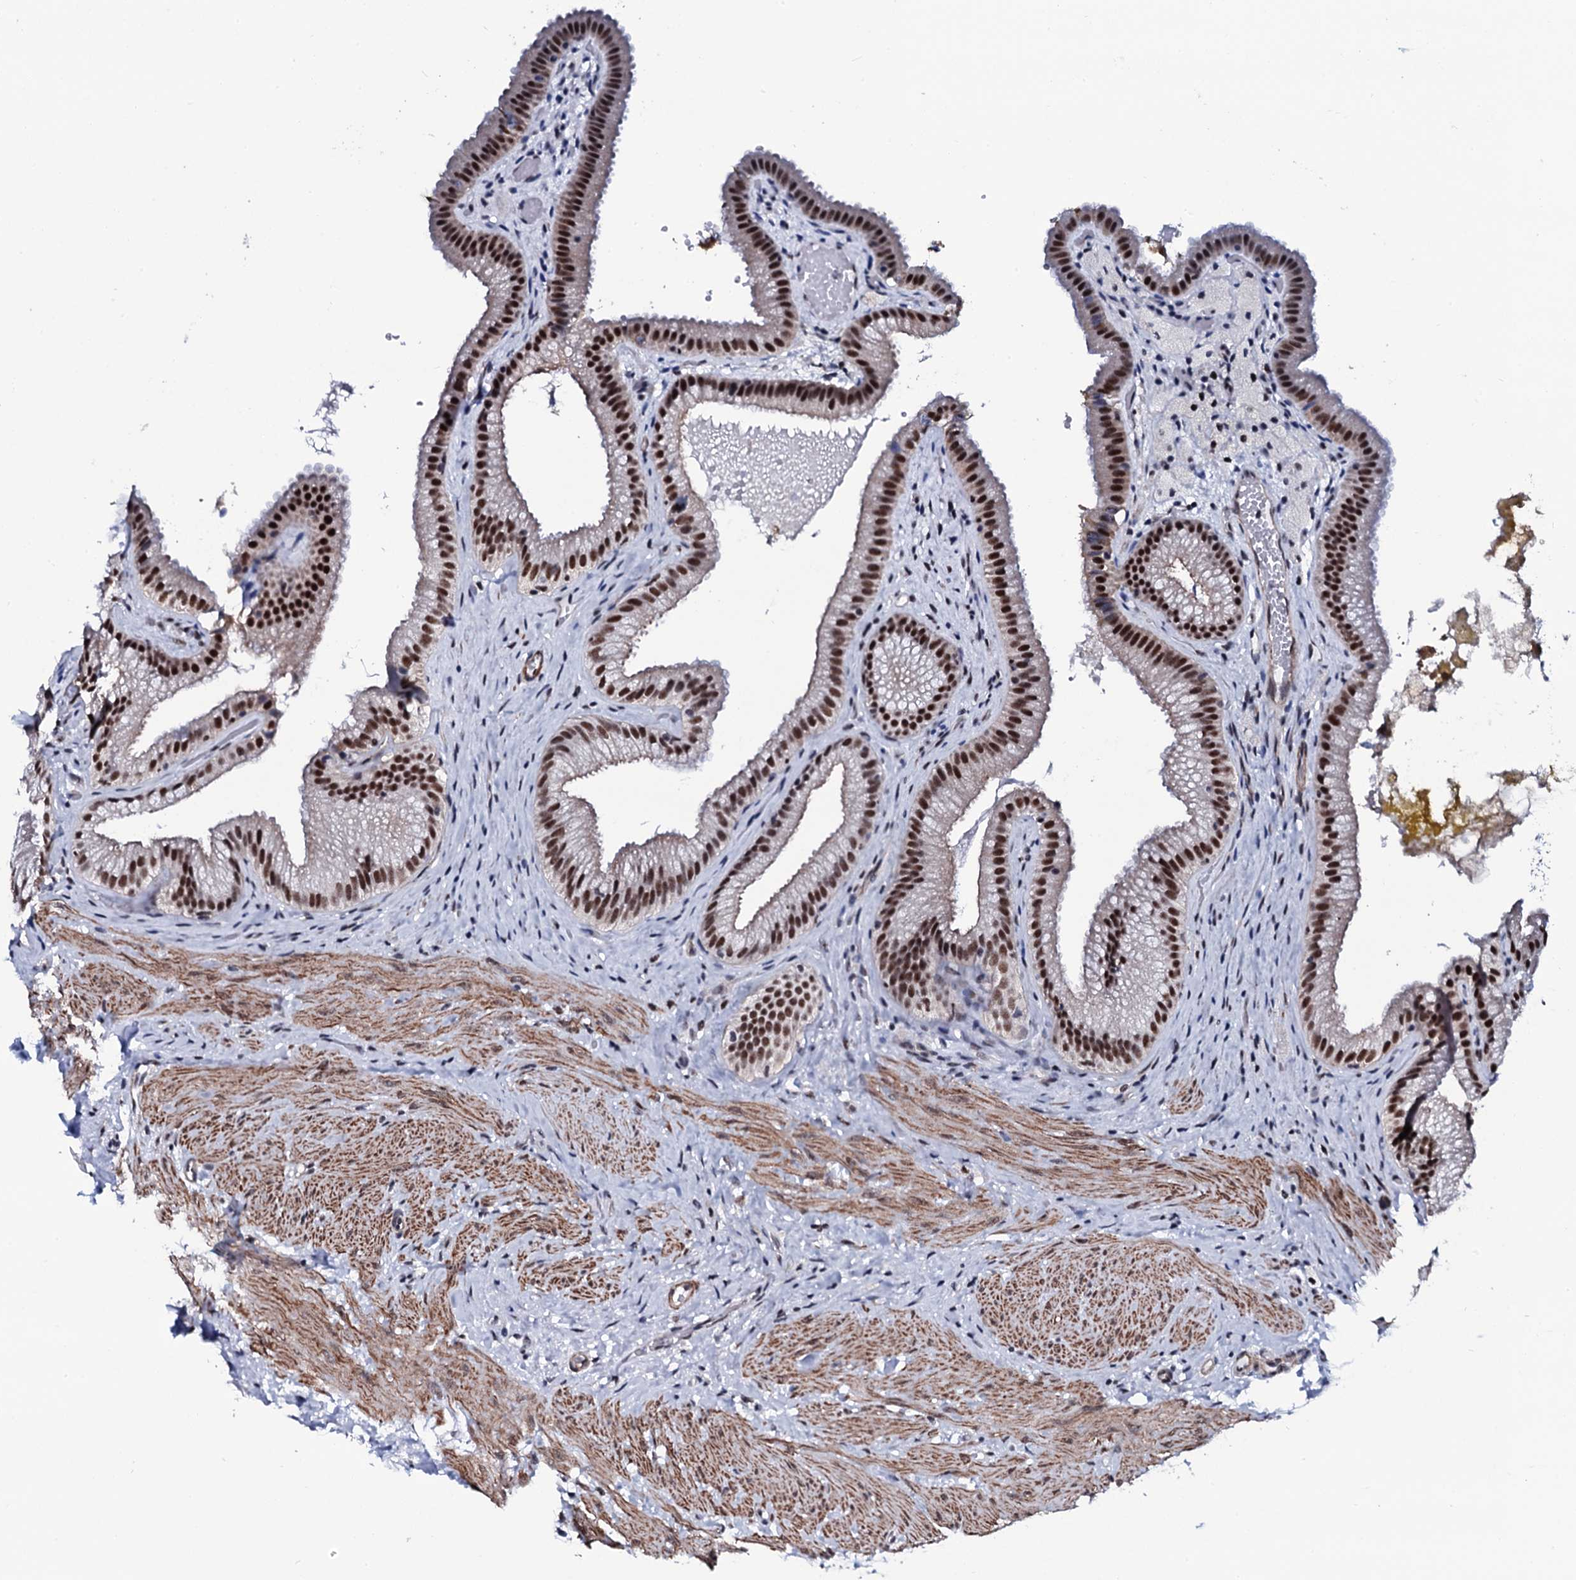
{"staining": {"intensity": "strong", "quantity": ">75%", "location": "nuclear"}, "tissue": "gallbladder", "cell_type": "Glandular cells", "image_type": "normal", "snomed": [{"axis": "morphology", "description": "Normal tissue, NOS"}, {"axis": "morphology", "description": "Inflammation, NOS"}, {"axis": "topography", "description": "Gallbladder"}], "caption": "Immunohistochemical staining of unremarkable human gallbladder exhibits >75% levels of strong nuclear protein positivity in about >75% of glandular cells. (DAB (3,3'-diaminobenzidine) = brown stain, brightfield microscopy at high magnification).", "gene": "CWC15", "patient": {"sex": "male", "age": 51}}